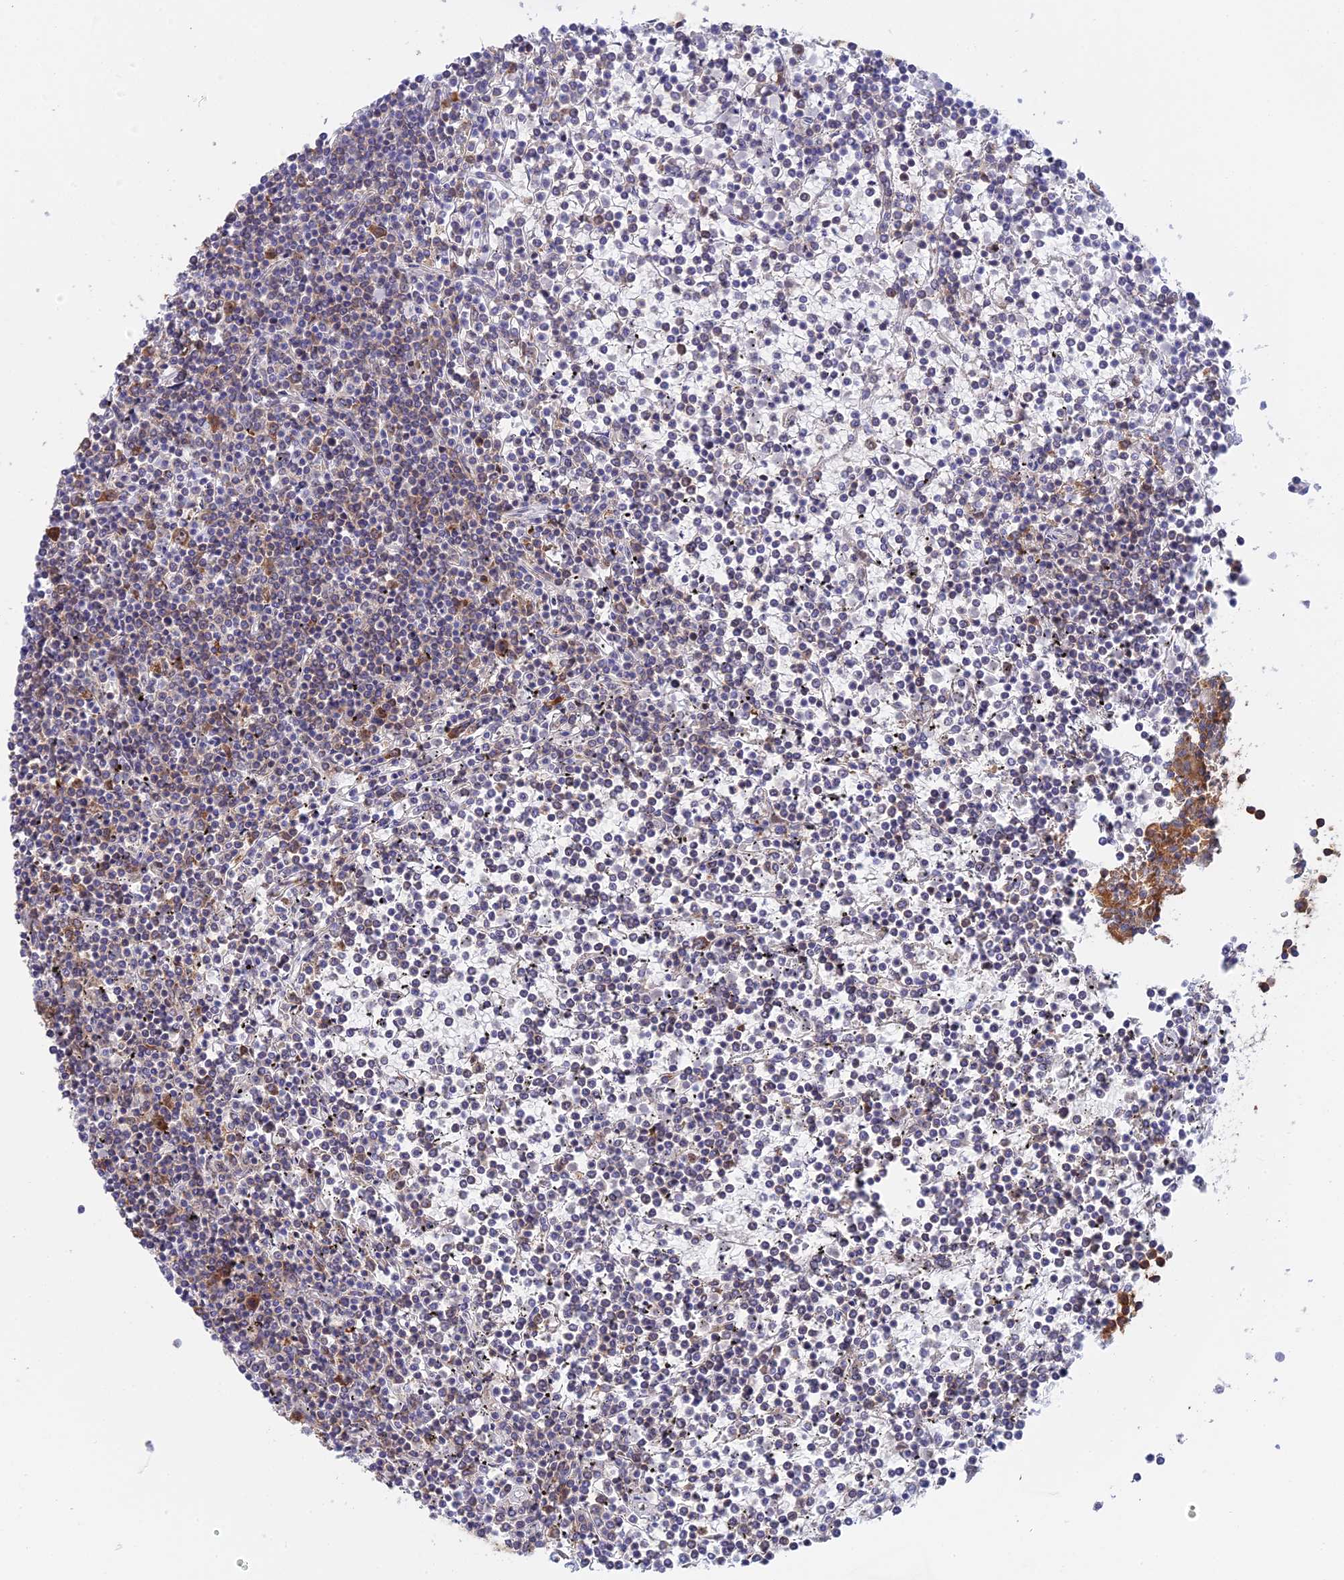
{"staining": {"intensity": "negative", "quantity": "none", "location": "none"}, "tissue": "lymphoma", "cell_type": "Tumor cells", "image_type": "cancer", "snomed": [{"axis": "morphology", "description": "Malignant lymphoma, non-Hodgkin's type, Low grade"}, {"axis": "topography", "description": "Spleen"}], "caption": "Tumor cells are negative for brown protein staining in lymphoma.", "gene": "GMIP", "patient": {"sex": "female", "age": 19}}